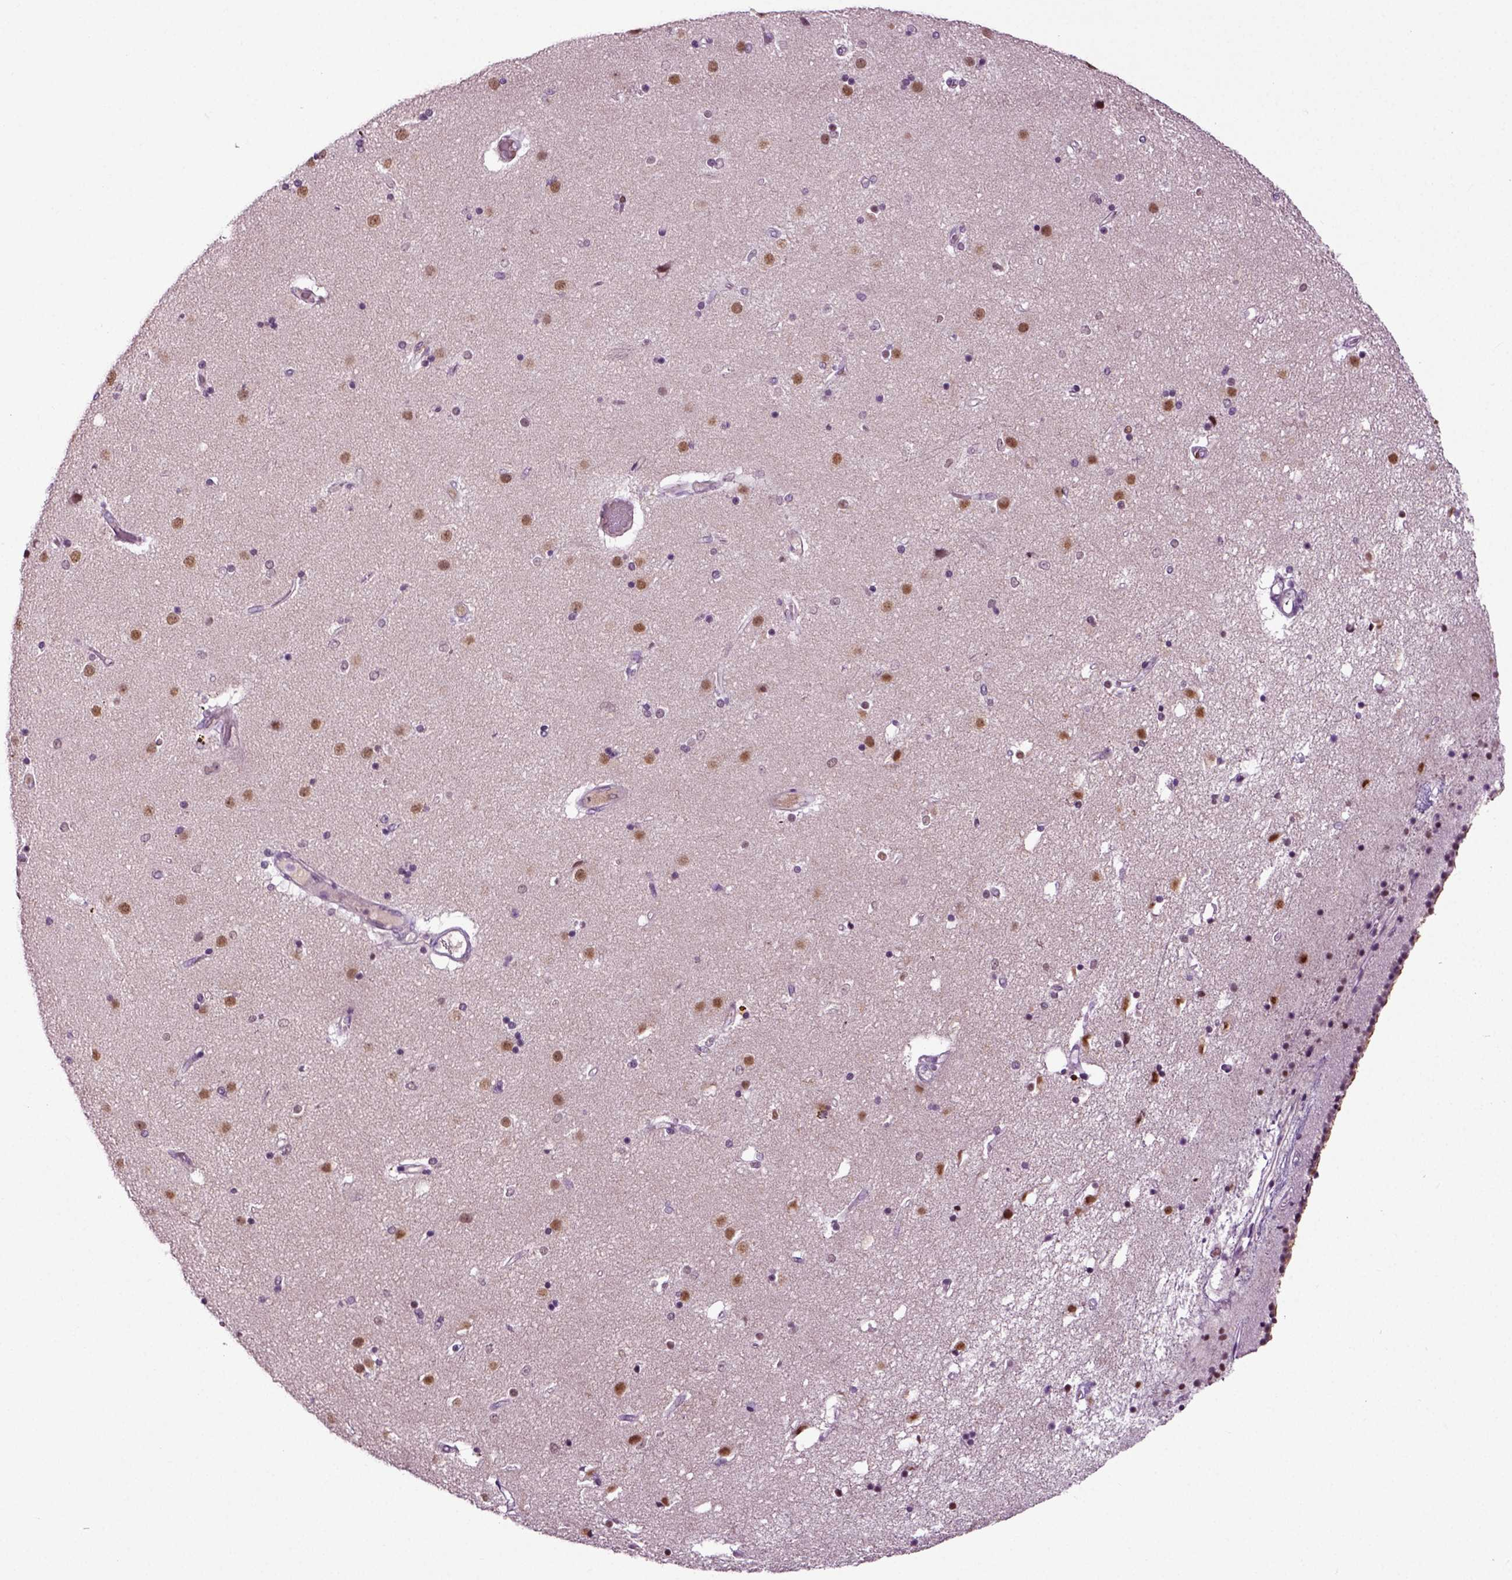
{"staining": {"intensity": "negative", "quantity": "none", "location": "none"}, "tissue": "caudate", "cell_type": "Glial cells", "image_type": "normal", "snomed": [{"axis": "morphology", "description": "Normal tissue, NOS"}, {"axis": "topography", "description": "Lateral ventricle wall"}], "caption": "A micrograph of caudate stained for a protein displays no brown staining in glial cells.", "gene": "SPATA17", "patient": {"sex": "female", "age": 71}}